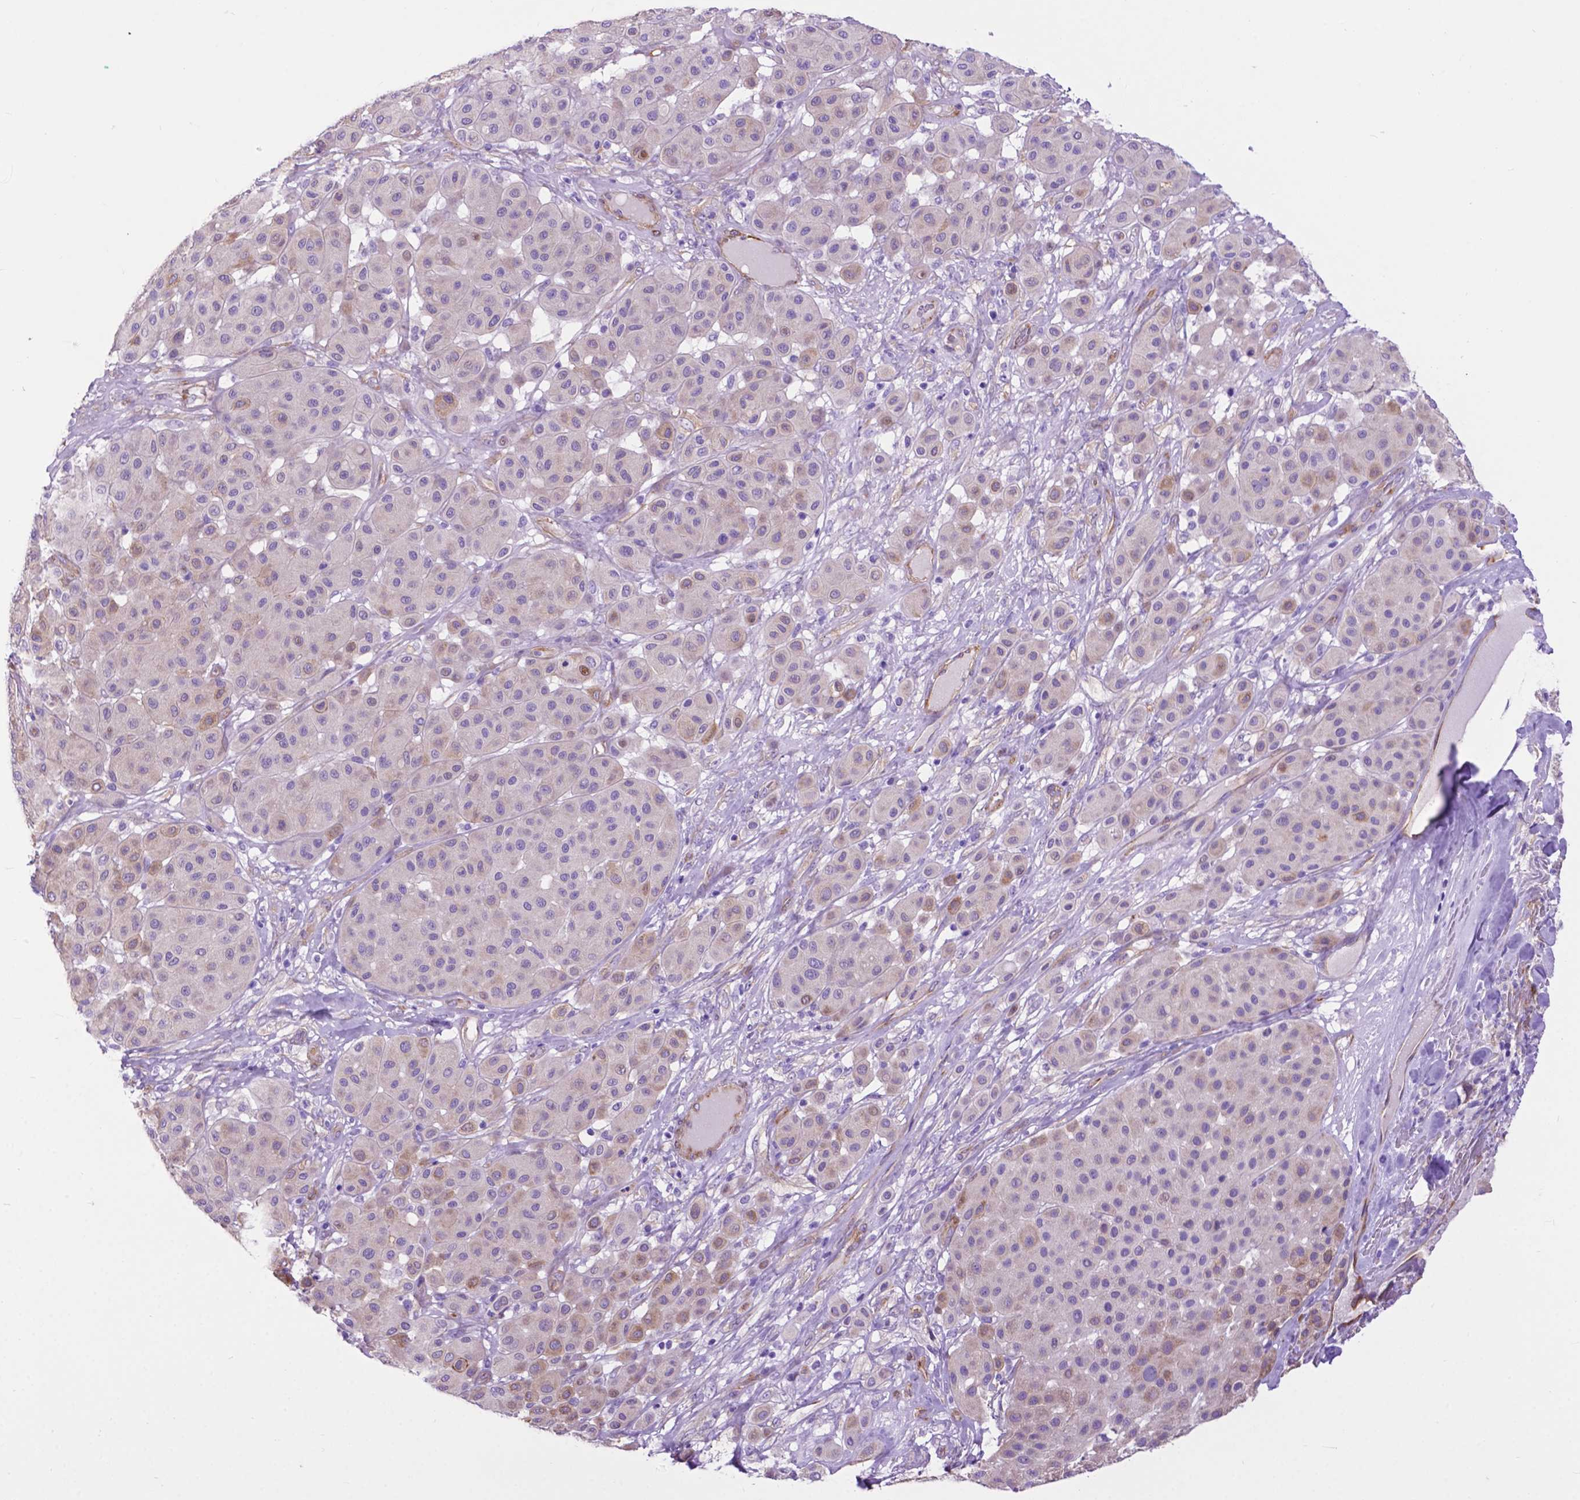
{"staining": {"intensity": "weak", "quantity": "<25%", "location": "cytoplasmic/membranous"}, "tissue": "melanoma", "cell_type": "Tumor cells", "image_type": "cancer", "snomed": [{"axis": "morphology", "description": "Malignant melanoma, Metastatic site"}, {"axis": "topography", "description": "Smooth muscle"}], "caption": "High power microscopy histopathology image of an immunohistochemistry (IHC) photomicrograph of malignant melanoma (metastatic site), revealing no significant positivity in tumor cells.", "gene": "PCDHA12", "patient": {"sex": "male", "age": 41}}